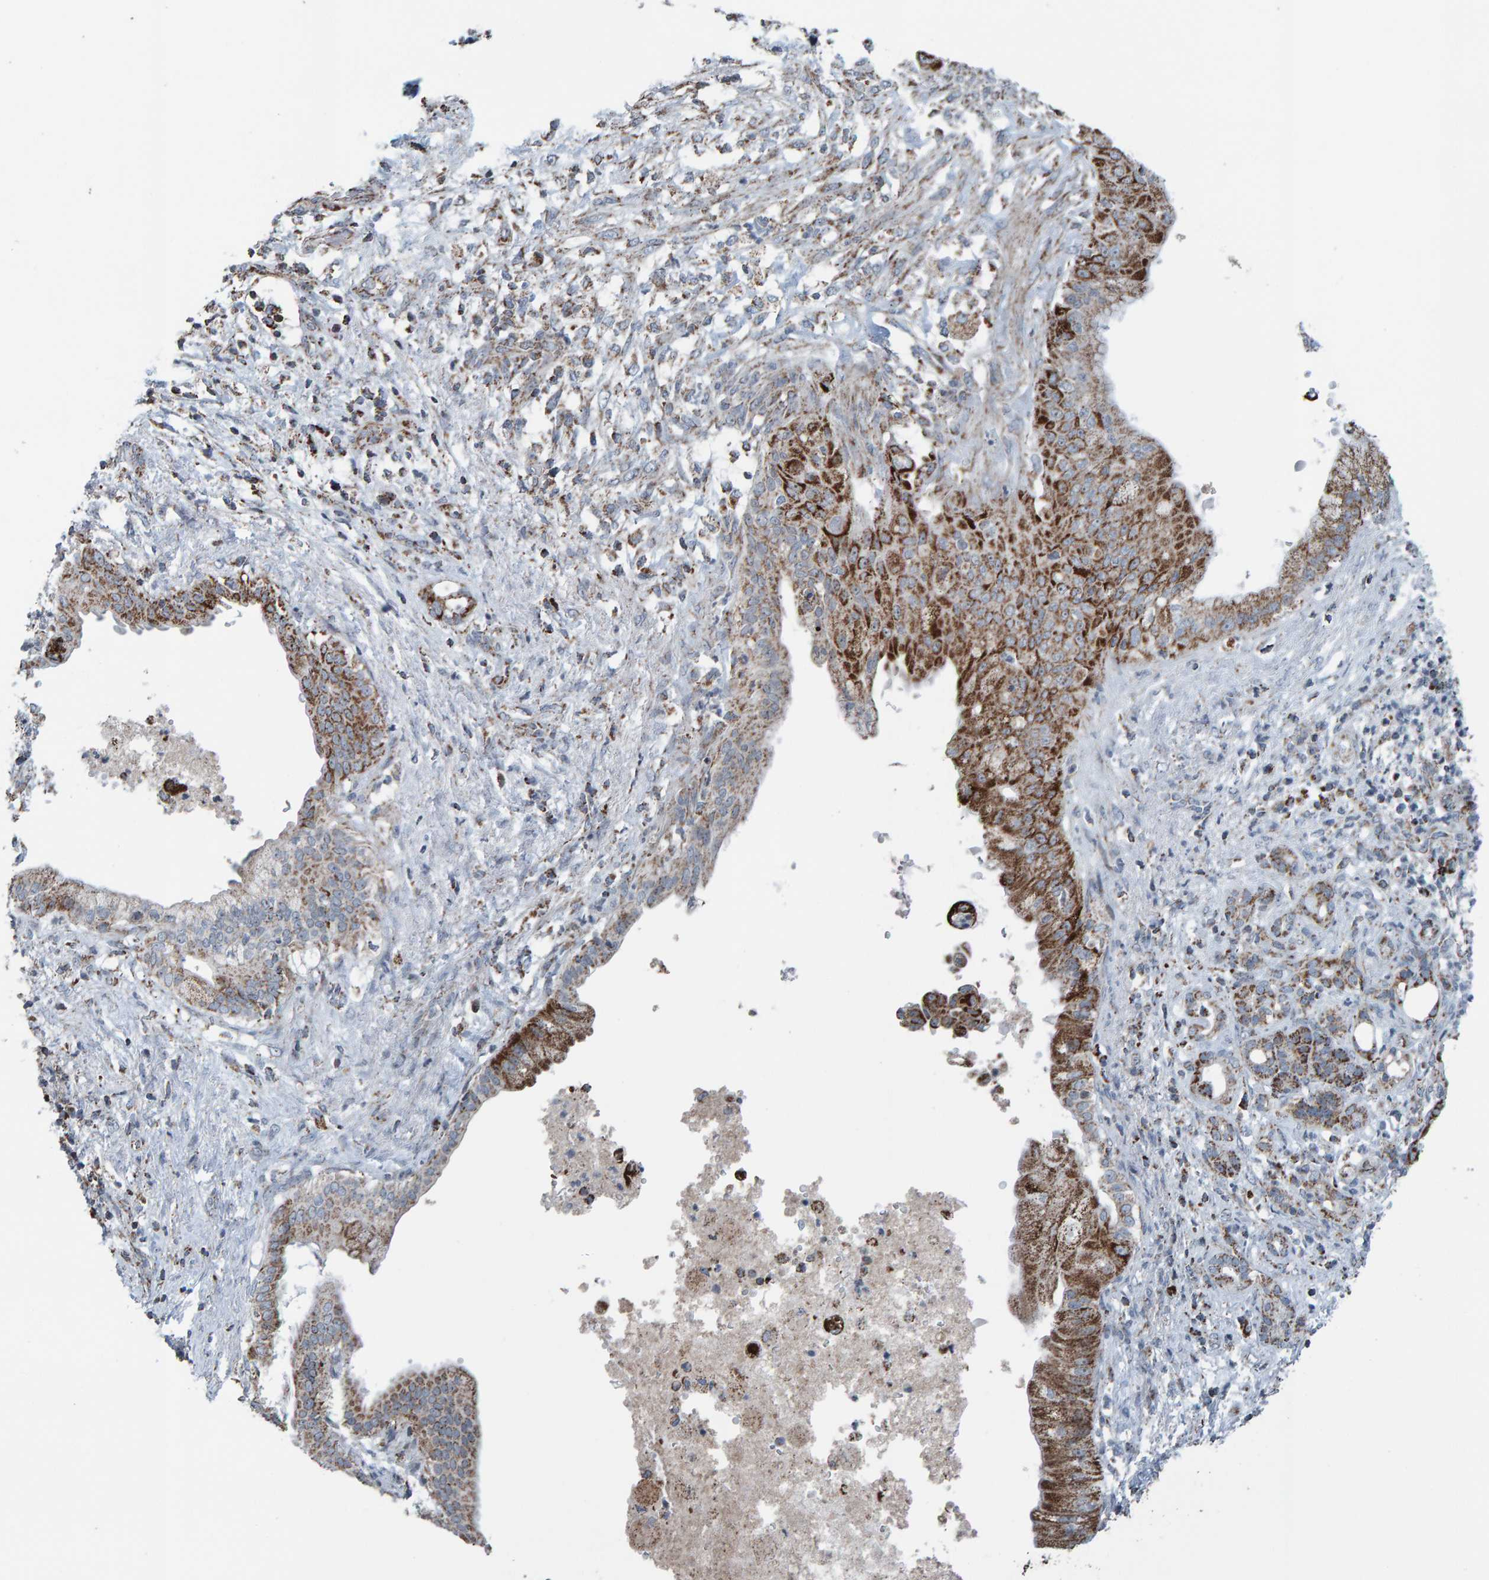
{"staining": {"intensity": "strong", "quantity": "25%-75%", "location": "cytoplasmic/membranous"}, "tissue": "pancreatic cancer", "cell_type": "Tumor cells", "image_type": "cancer", "snomed": [{"axis": "morphology", "description": "Adenocarcinoma, NOS"}, {"axis": "topography", "description": "Pancreas"}], "caption": "IHC of pancreatic cancer (adenocarcinoma) demonstrates high levels of strong cytoplasmic/membranous positivity in about 25%-75% of tumor cells. The protein is stained brown, and the nuclei are stained in blue (DAB (3,3'-diaminobenzidine) IHC with brightfield microscopy, high magnification).", "gene": "ZNF48", "patient": {"sex": "female", "age": 78}}